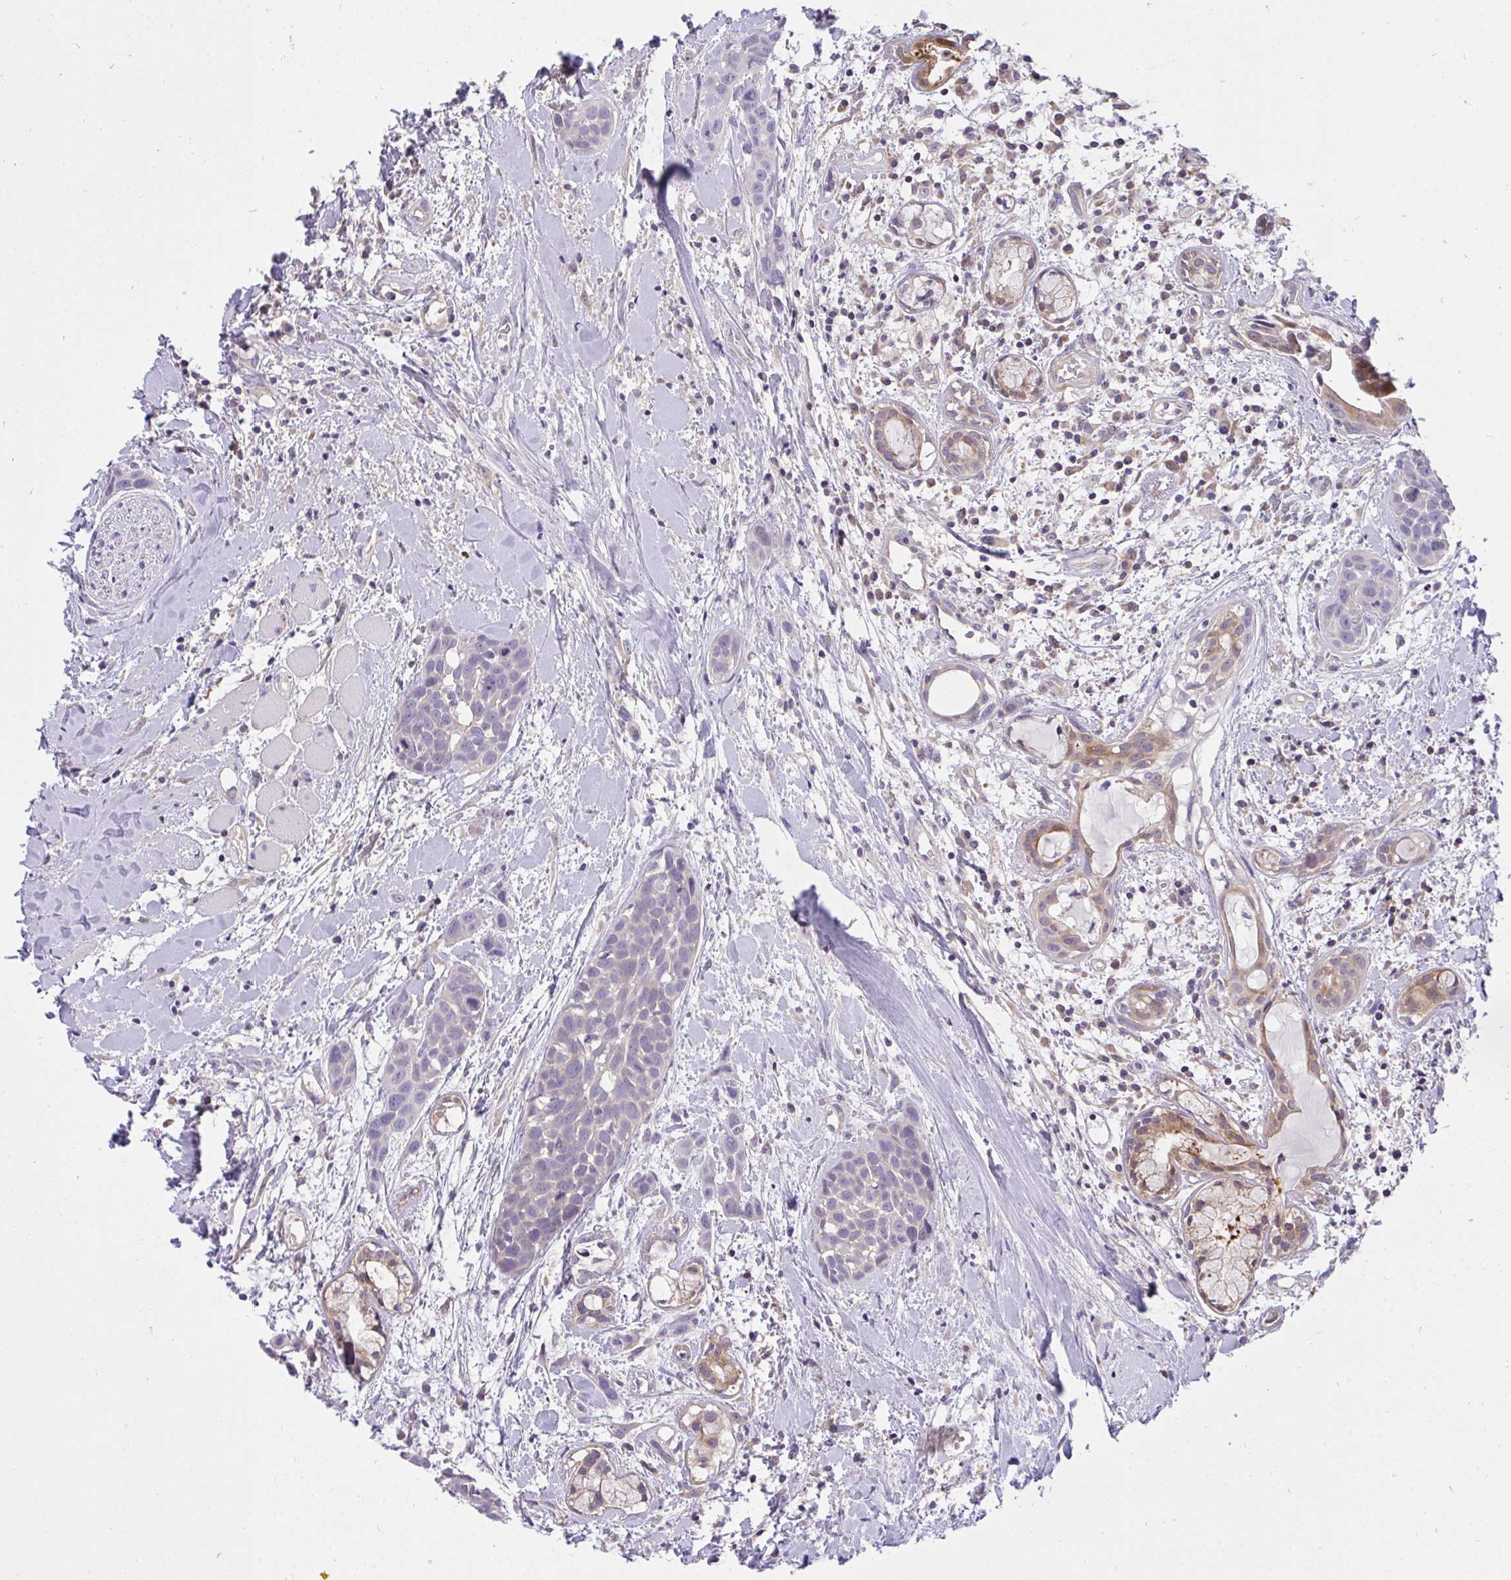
{"staining": {"intensity": "weak", "quantity": "<25%", "location": "cytoplasmic/membranous"}, "tissue": "head and neck cancer", "cell_type": "Tumor cells", "image_type": "cancer", "snomed": [{"axis": "morphology", "description": "Squamous cell carcinoma, NOS"}, {"axis": "topography", "description": "Head-Neck"}], "caption": "IHC of head and neck cancer (squamous cell carcinoma) exhibits no staining in tumor cells.", "gene": "C19orf54", "patient": {"sex": "female", "age": 50}}